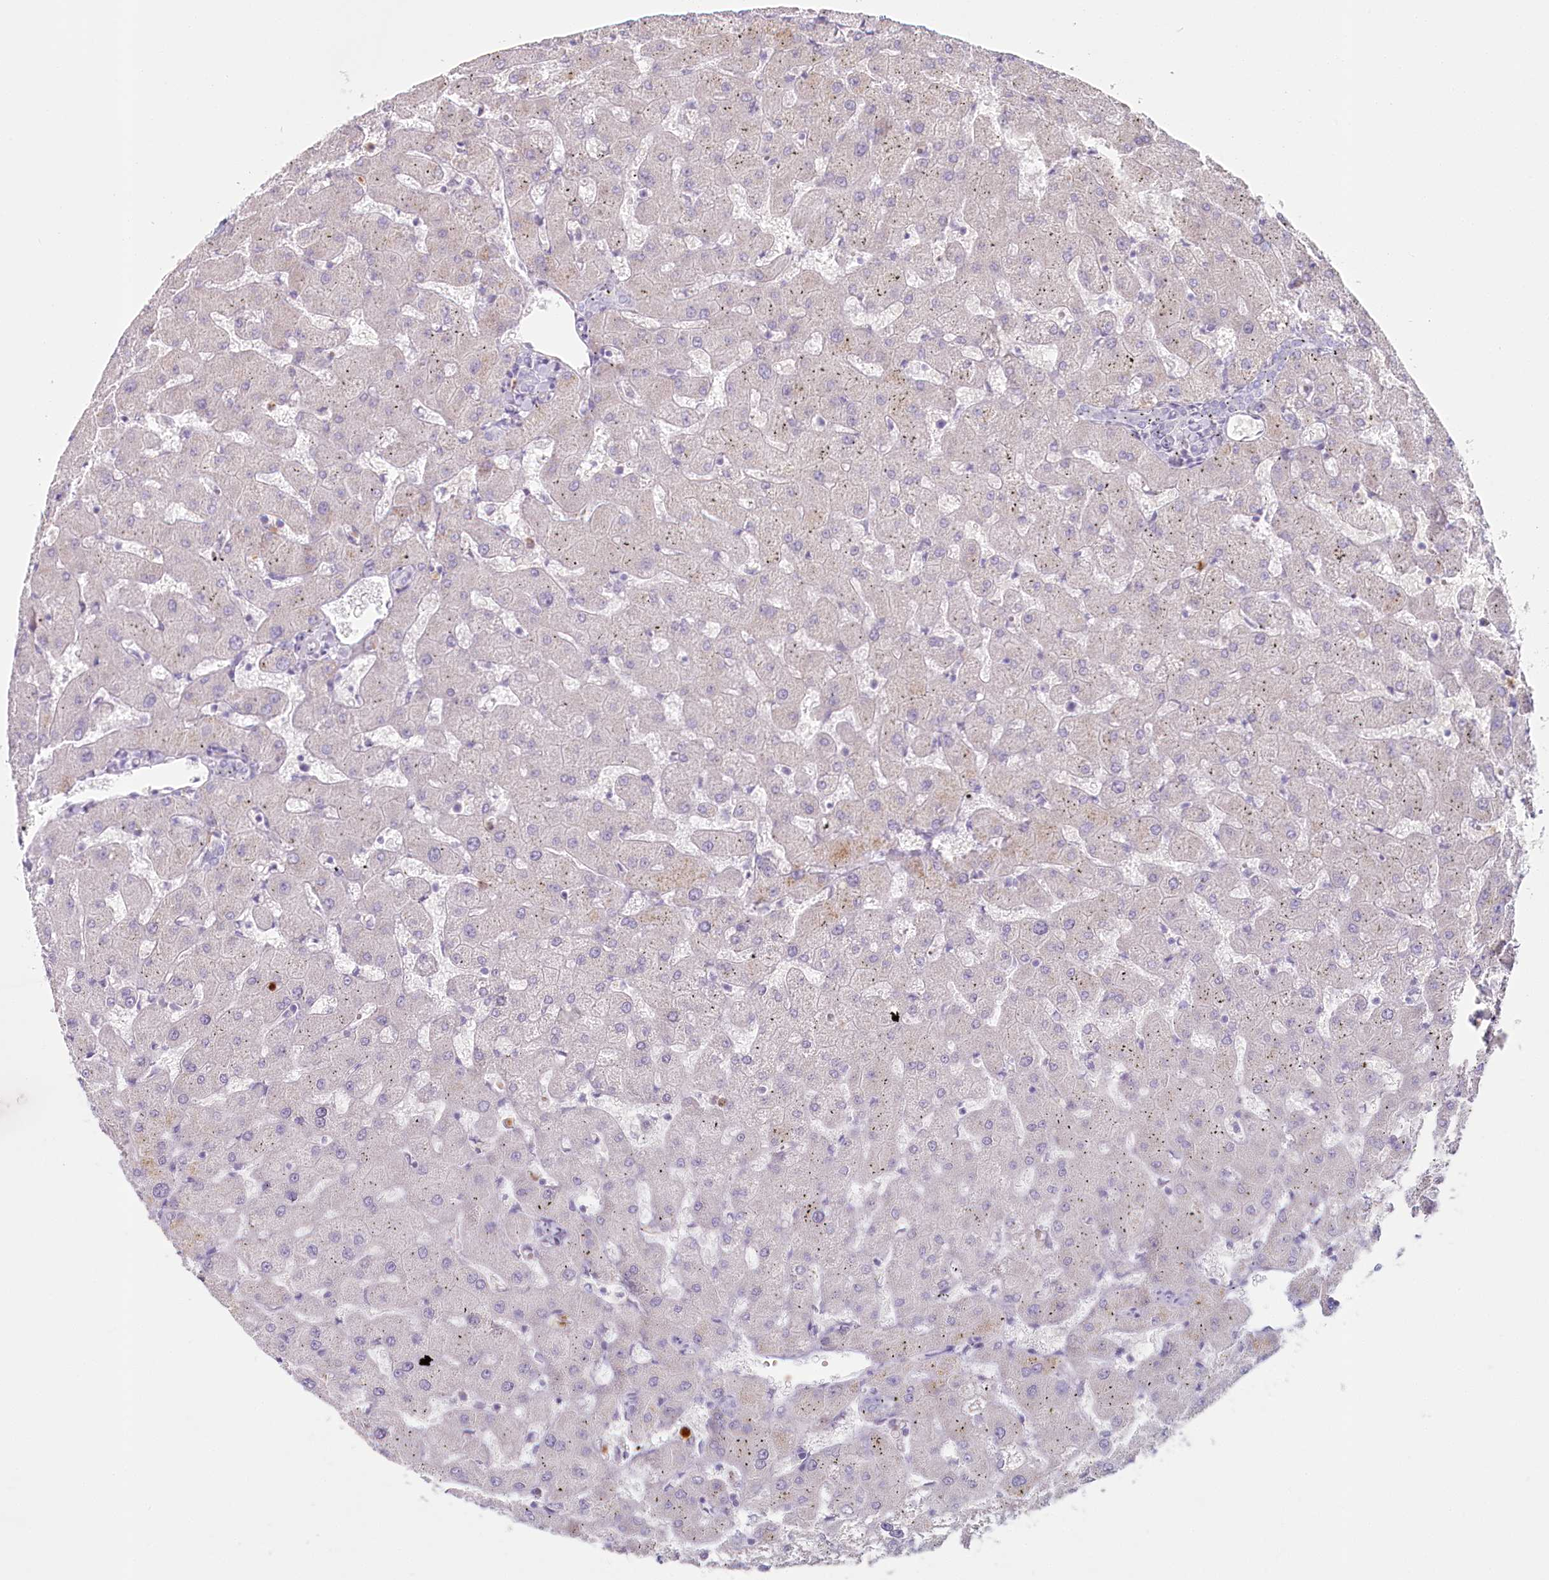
{"staining": {"intensity": "negative", "quantity": "none", "location": "none"}, "tissue": "liver", "cell_type": "Cholangiocytes", "image_type": "normal", "snomed": [{"axis": "morphology", "description": "Normal tissue, NOS"}, {"axis": "topography", "description": "Liver"}], "caption": "Protein analysis of unremarkable liver reveals no significant expression in cholangiocytes. (Brightfield microscopy of DAB (3,3'-diaminobenzidine) immunohistochemistry at high magnification).", "gene": "IFIT5", "patient": {"sex": "female", "age": 63}}